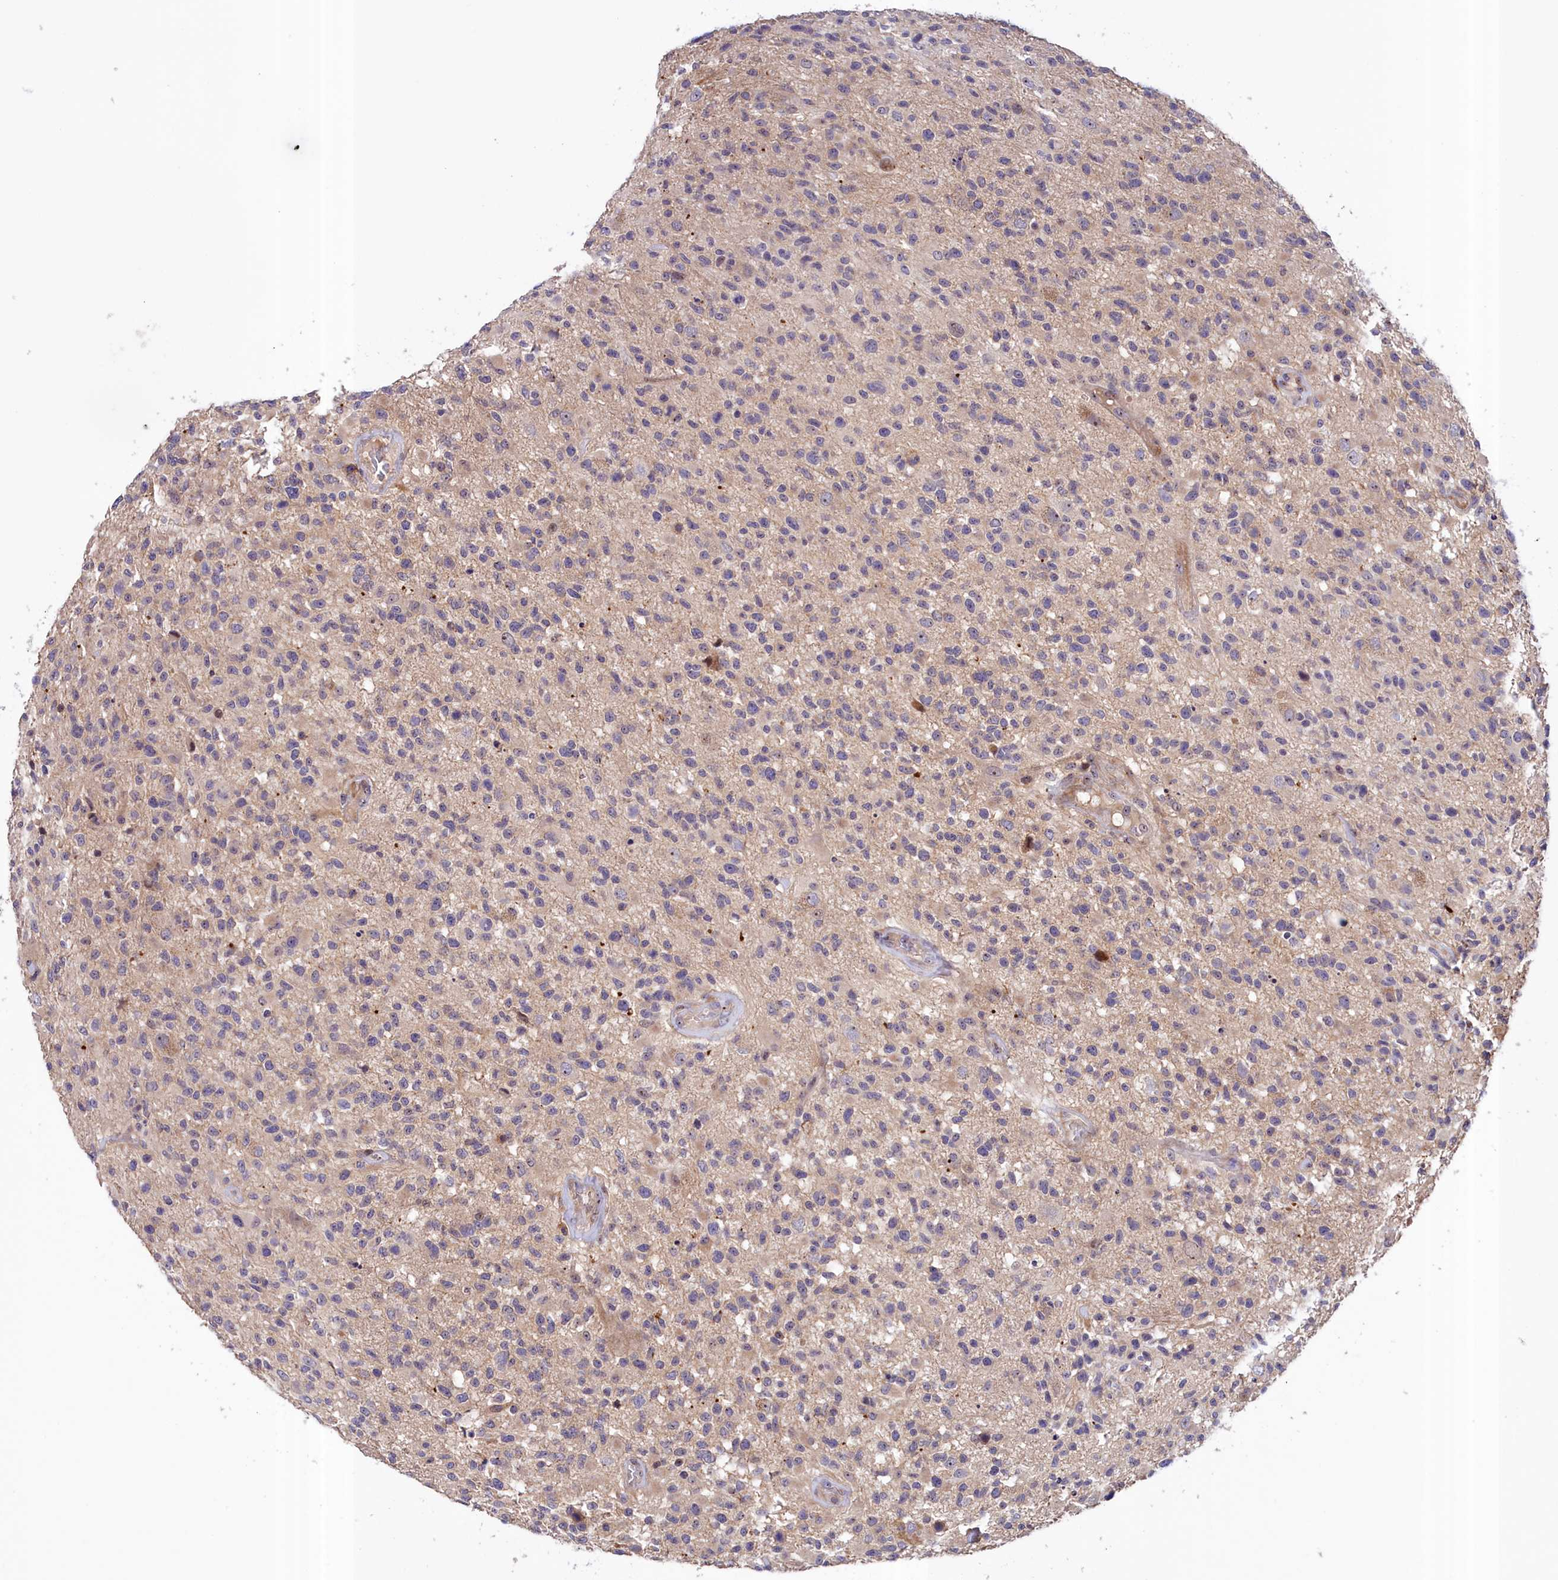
{"staining": {"intensity": "negative", "quantity": "none", "location": "none"}, "tissue": "glioma", "cell_type": "Tumor cells", "image_type": "cancer", "snomed": [{"axis": "morphology", "description": "Glioma, malignant, High grade"}, {"axis": "morphology", "description": "Glioblastoma, NOS"}, {"axis": "topography", "description": "Brain"}], "caption": "Tumor cells show no significant expression in glioma.", "gene": "NEURL4", "patient": {"sex": "male", "age": 60}}